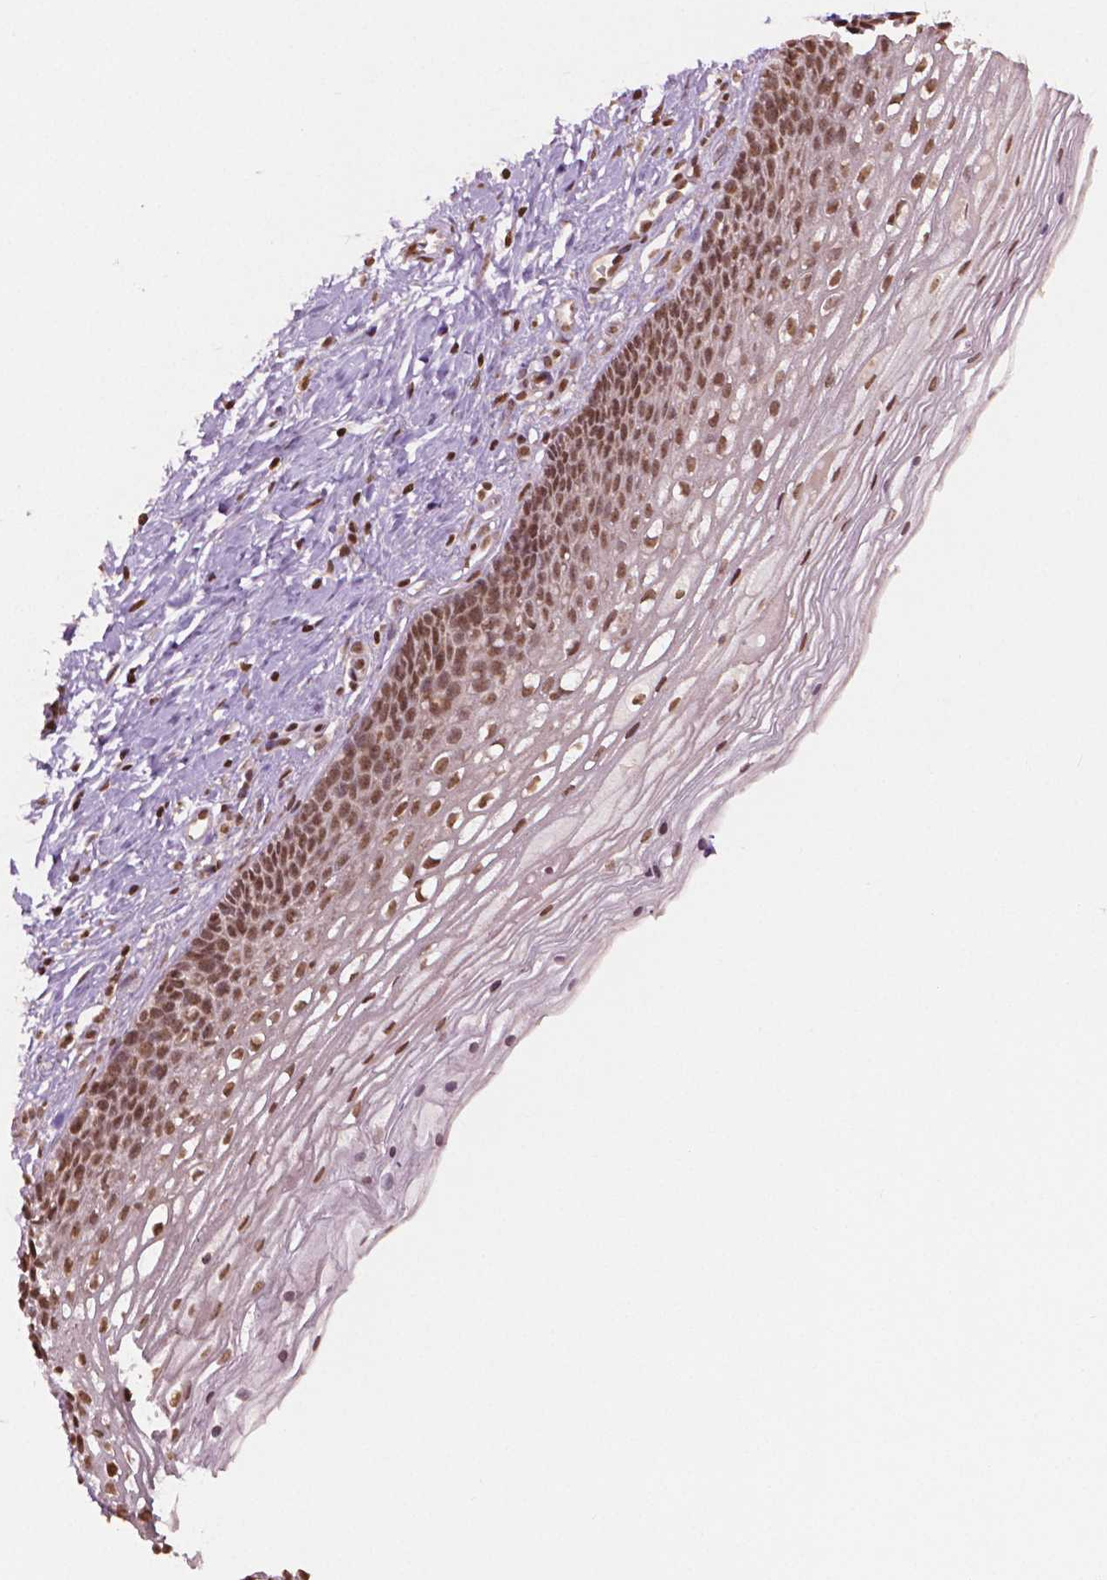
{"staining": {"intensity": "moderate", "quantity": ">75%", "location": "nuclear"}, "tissue": "cervix", "cell_type": "Glandular cells", "image_type": "normal", "snomed": [{"axis": "morphology", "description": "Normal tissue, NOS"}, {"axis": "topography", "description": "Cervix"}], "caption": "This photomicrograph exhibits immunohistochemistry staining of benign human cervix, with medium moderate nuclear expression in about >75% of glandular cells.", "gene": "DEK", "patient": {"sex": "female", "age": 34}}